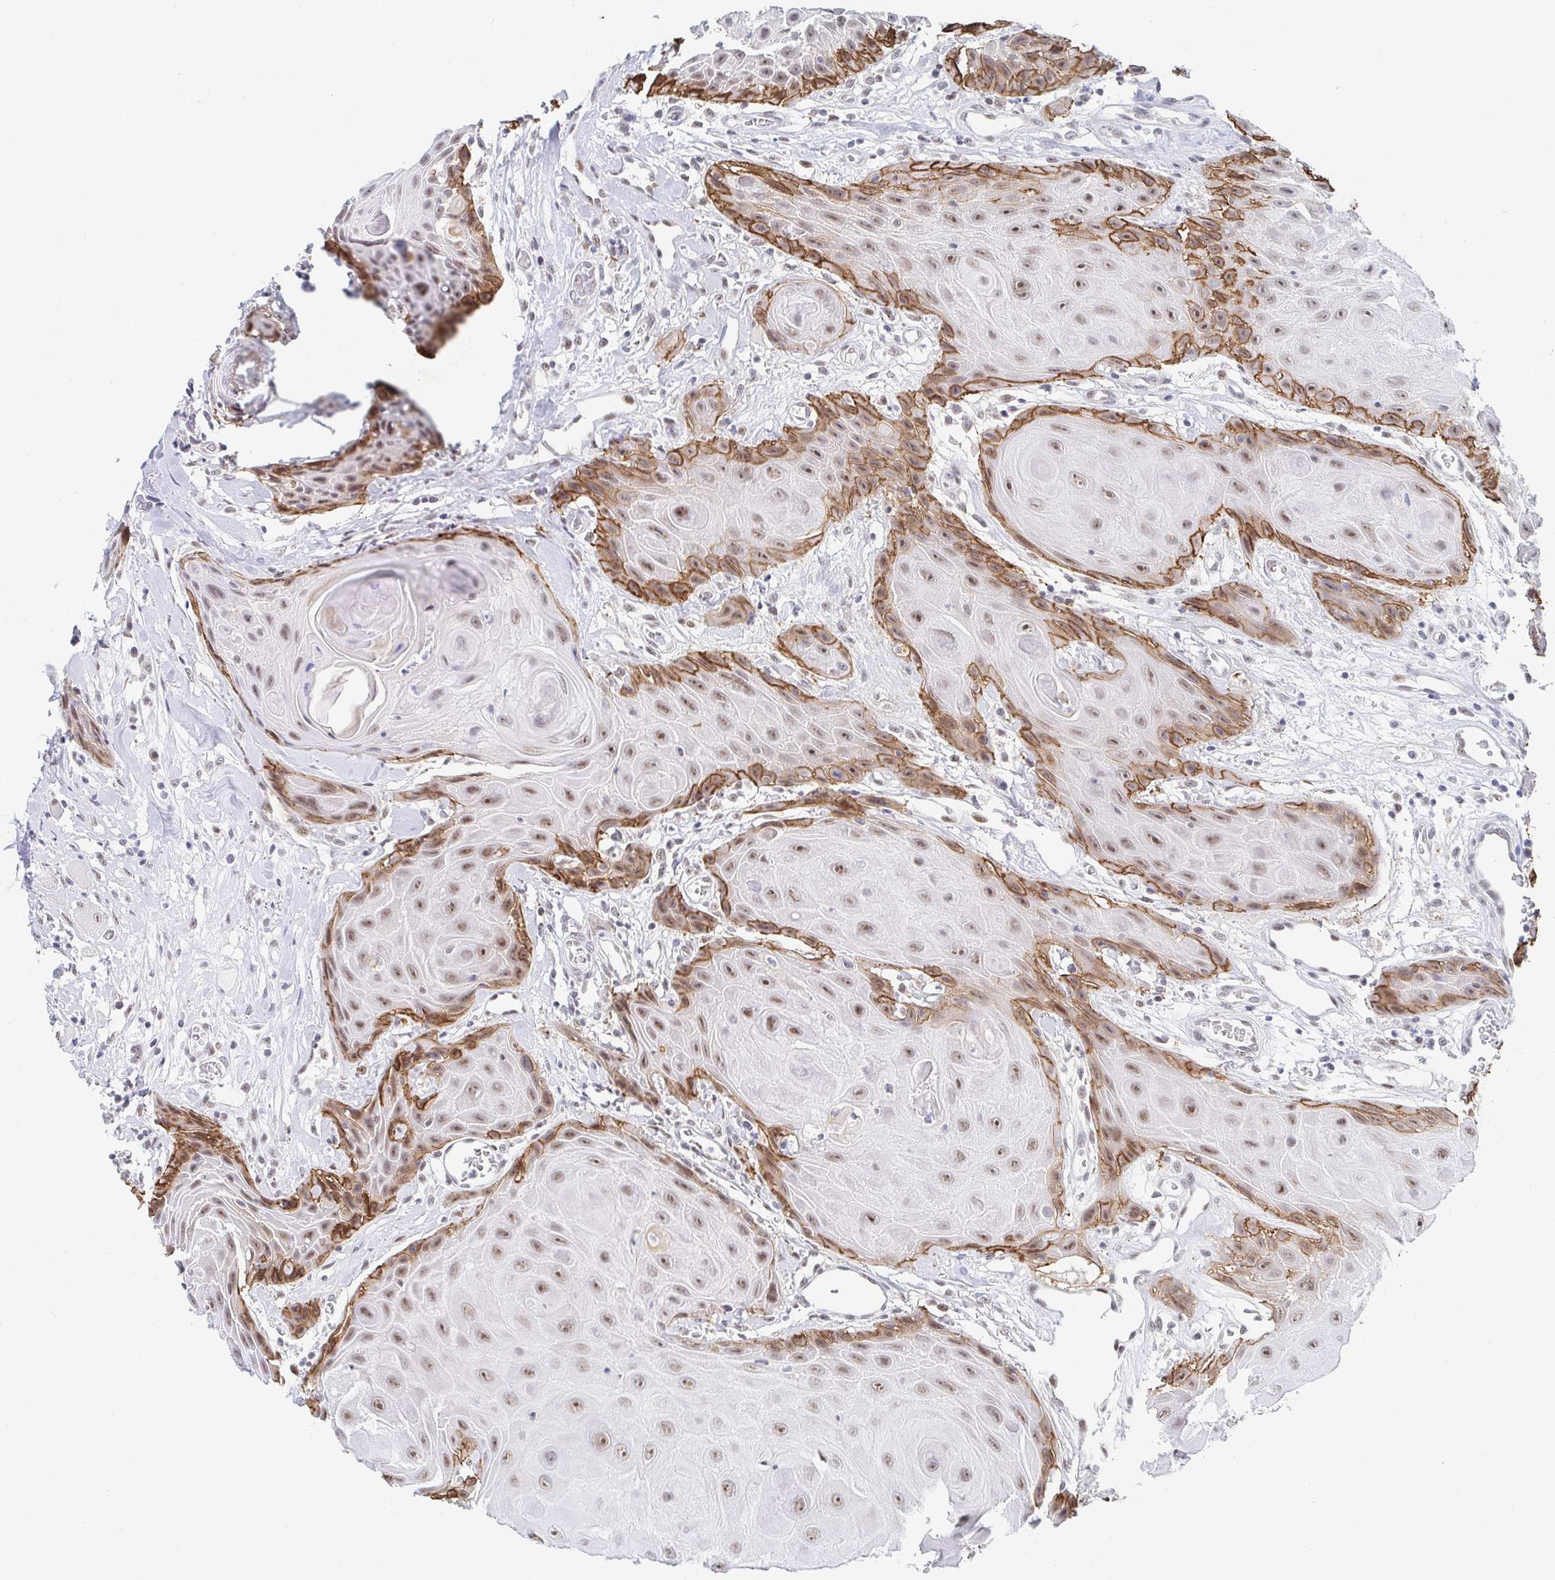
{"staining": {"intensity": "moderate", "quantity": ">75%", "location": "cytoplasmic/membranous,nuclear"}, "tissue": "head and neck cancer", "cell_type": "Tumor cells", "image_type": "cancer", "snomed": [{"axis": "morphology", "description": "Squamous cell carcinoma, NOS"}, {"axis": "topography", "description": "Oral tissue"}, {"axis": "topography", "description": "Head-Neck"}], "caption": "The immunohistochemical stain highlights moderate cytoplasmic/membranous and nuclear staining in tumor cells of head and neck cancer tissue.", "gene": "COL28A1", "patient": {"sex": "male", "age": 49}}